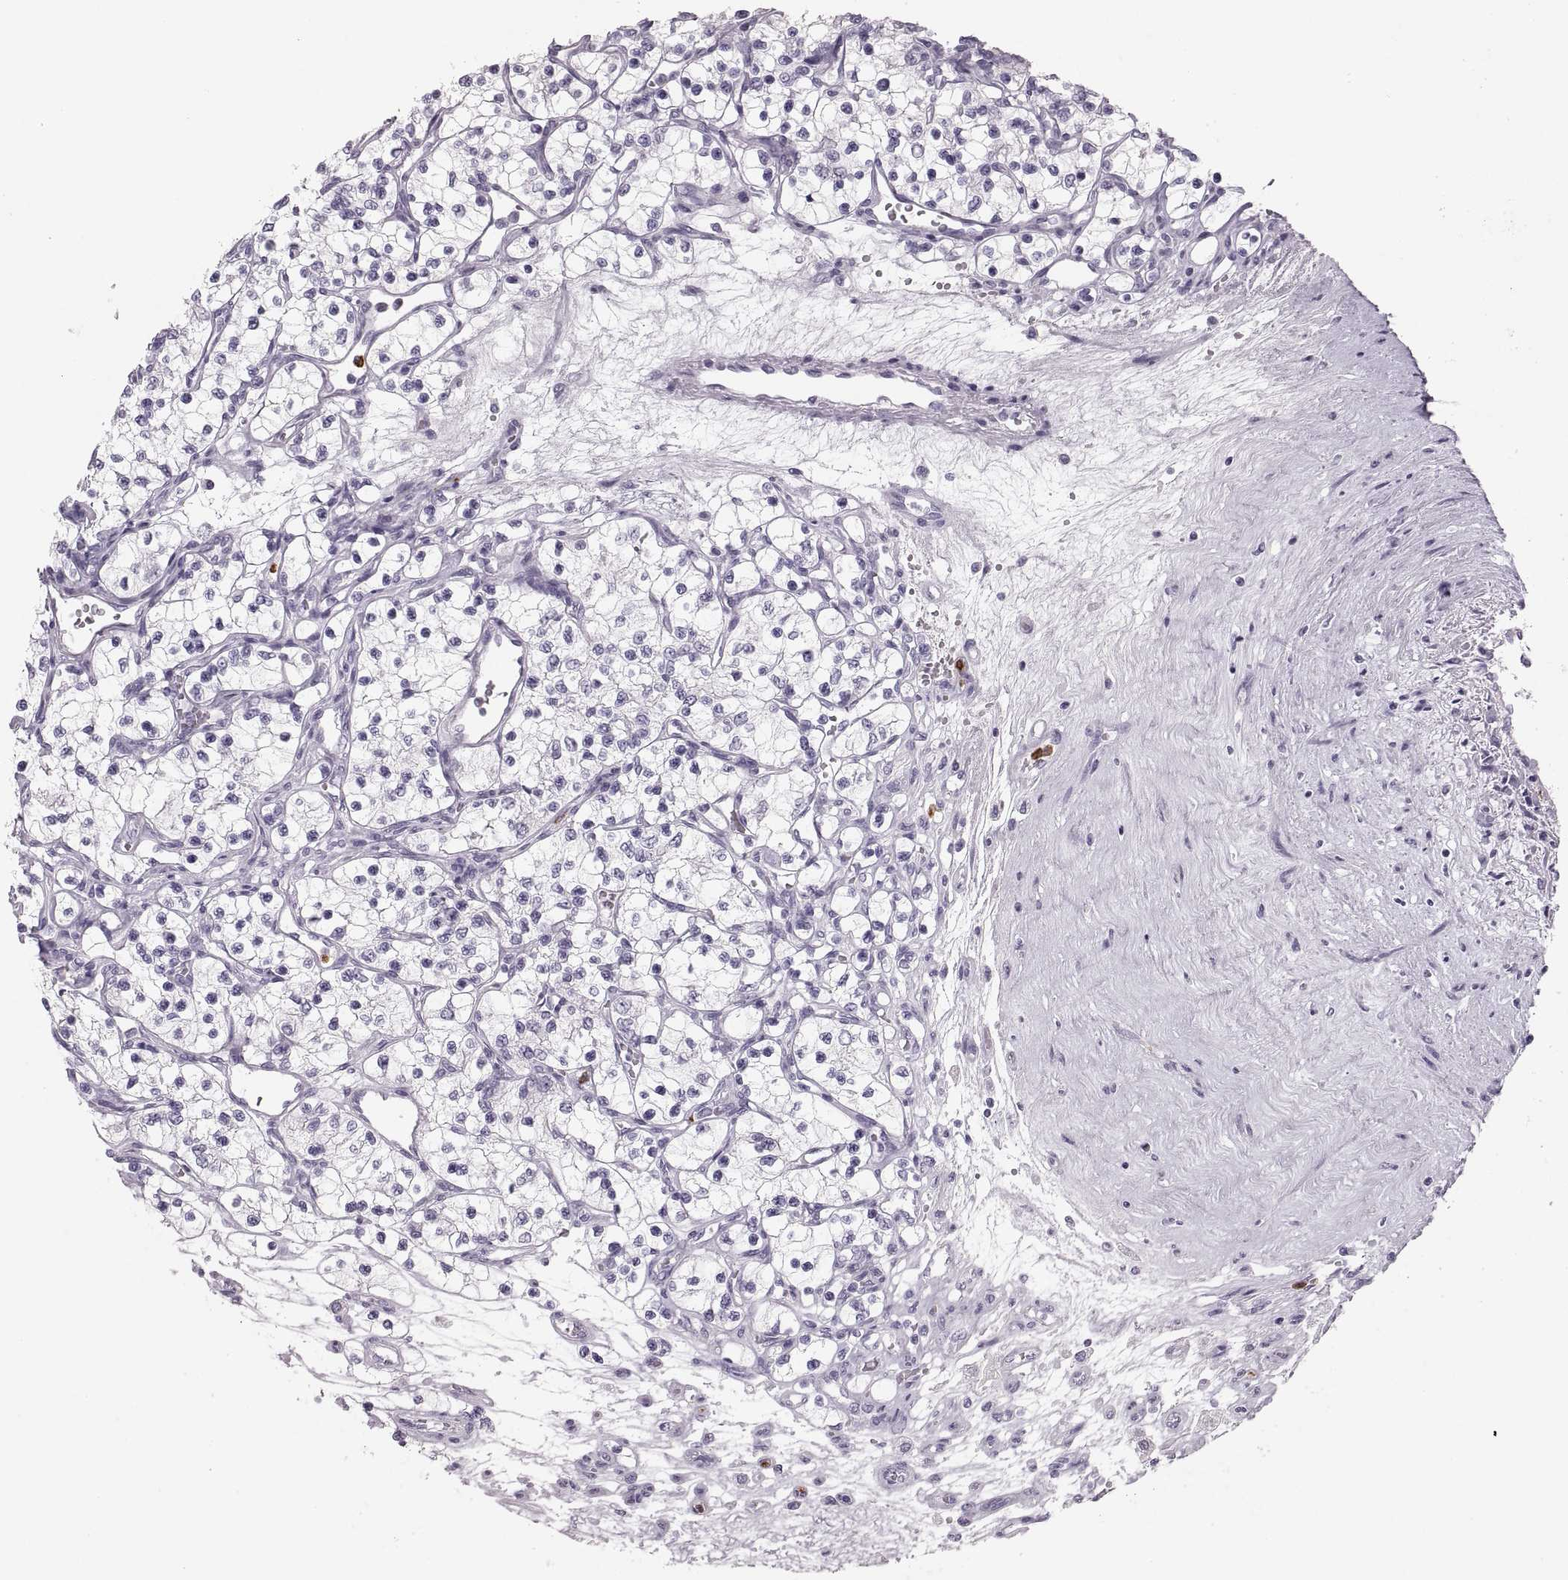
{"staining": {"intensity": "negative", "quantity": "none", "location": "none"}, "tissue": "renal cancer", "cell_type": "Tumor cells", "image_type": "cancer", "snomed": [{"axis": "morphology", "description": "Adenocarcinoma, NOS"}, {"axis": "topography", "description": "Kidney"}], "caption": "Protein analysis of renal adenocarcinoma reveals no significant staining in tumor cells. (Immunohistochemistry (ihc), brightfield microscopy, high magnification).", "gene": "MILR1", "patient": {"sex": "female", "age": 69}}